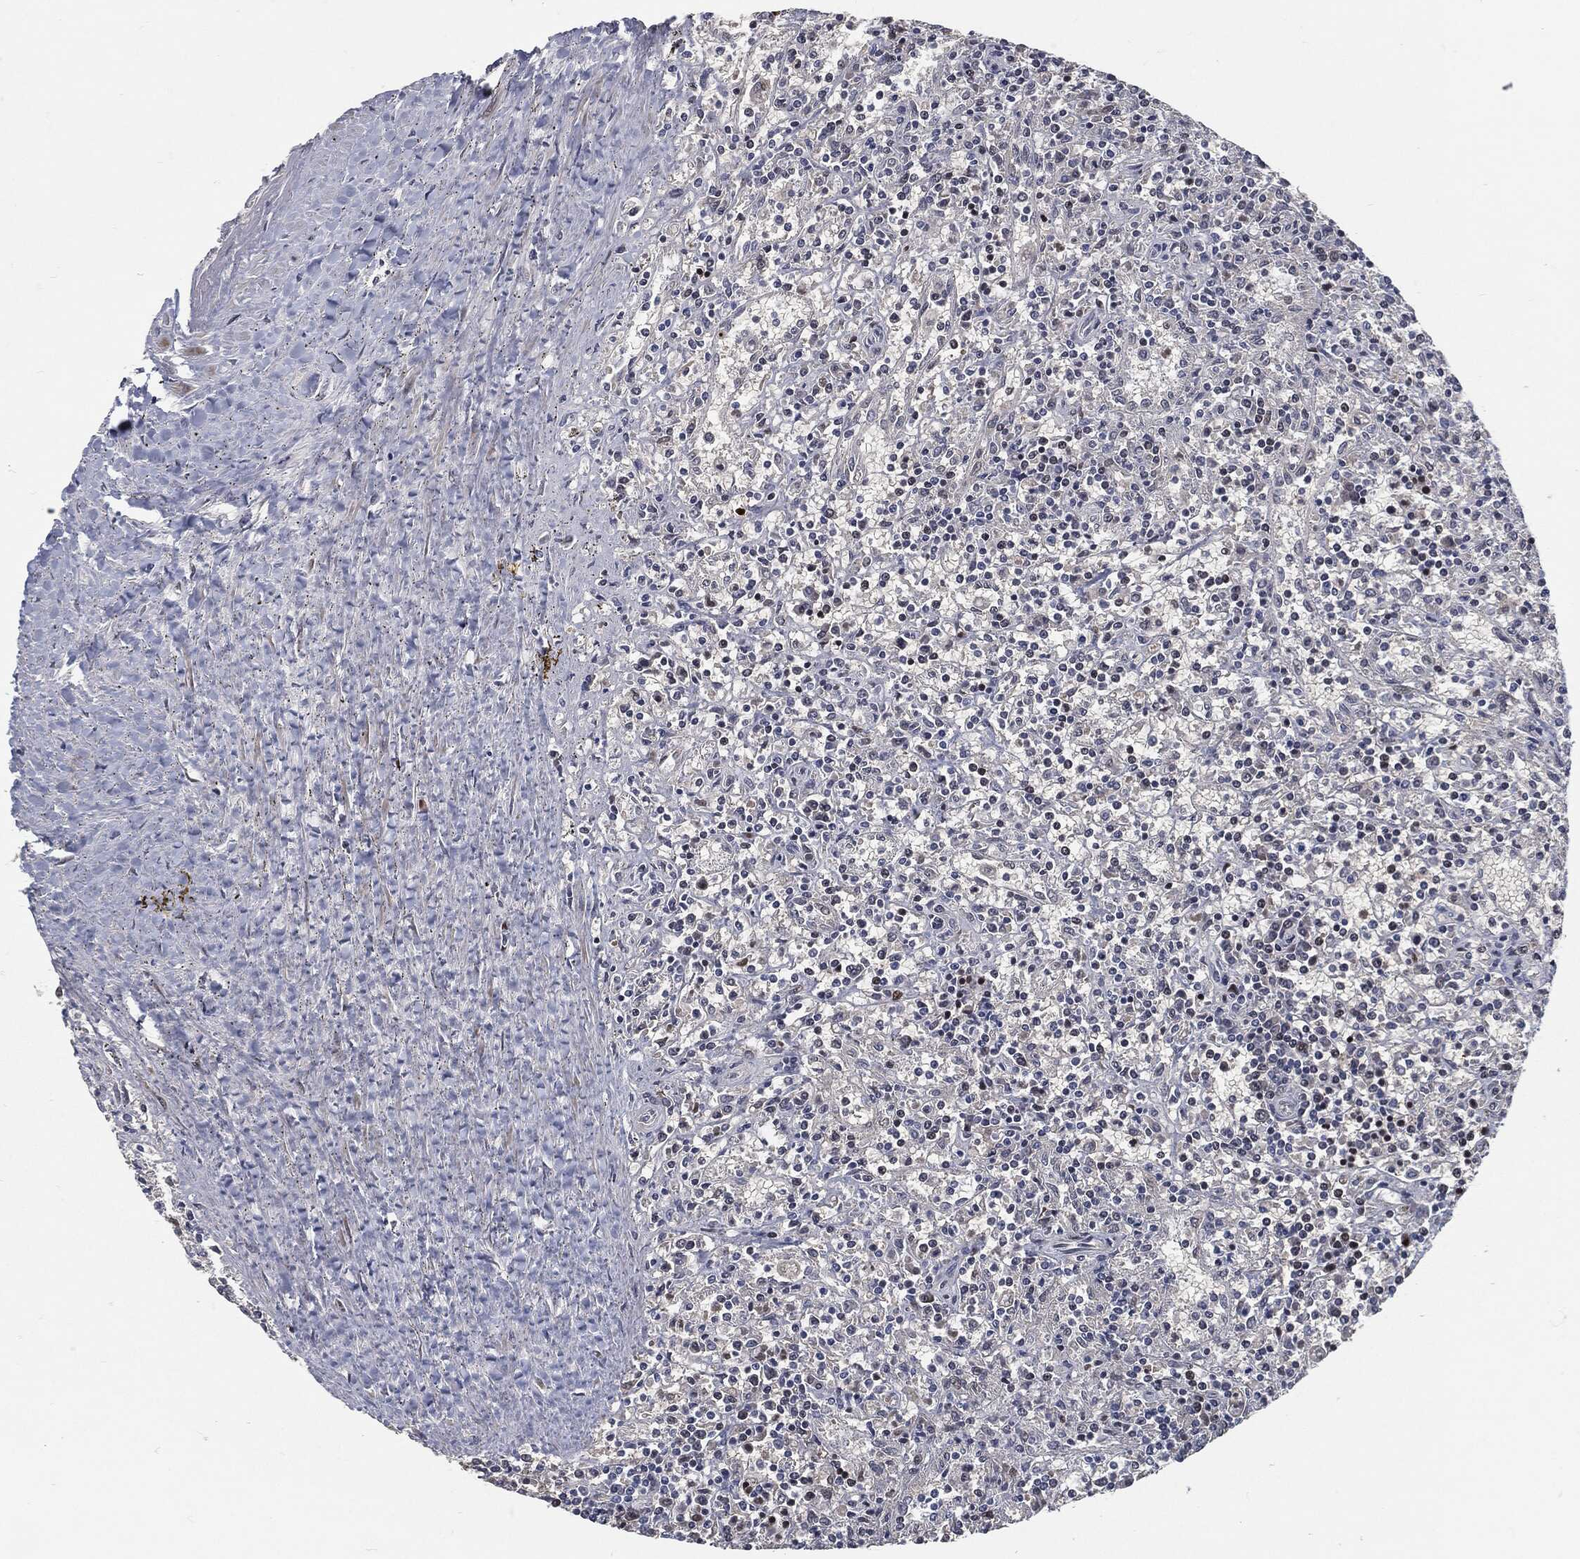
{"staining": {"intensity": "negative", "quantity": "none", "location": "none"}, "tissue": "lymphoma", "cell_type": "Tumor cells", "image_type": "cancer", "snomed": [{"axis": "morphology", "description": "Malignant lymphoma, non-Hodgkin's type, Low grade"}, {"axis": "topography", "description": "Spleen"}], "caption": "IHC image of neoplastic tissue: human malignant lymphoma, non-Hodgkin's type (low-grade) stained with DAB shows no significant protein staining in tumor cells. Nuclei are stained in blue.", "gene": "ANXA1", "patient": {"sex": "male", "age": 62}}